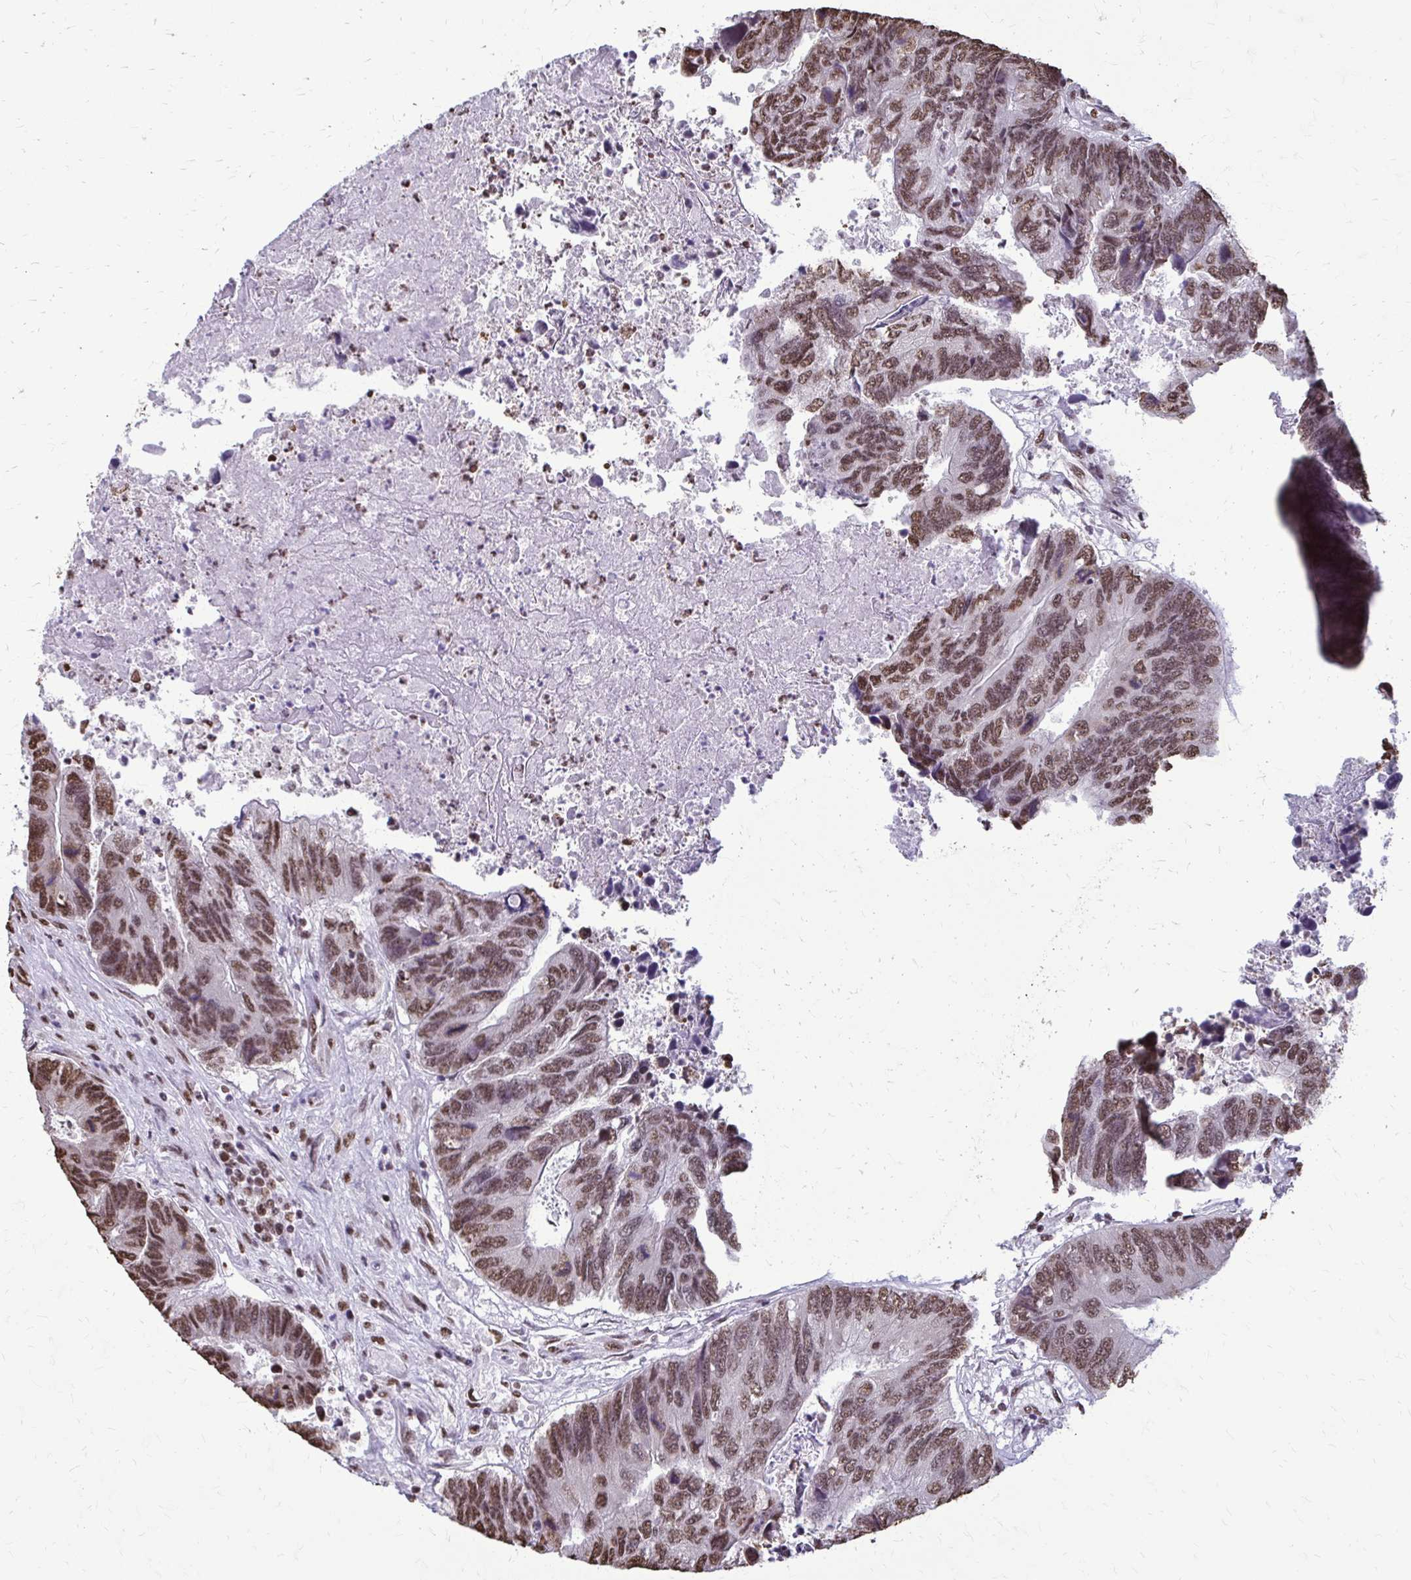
{"staining": {"intensity": "moderate", "quantity": ">75%", "location": "nuclear"}, "tissue": "colorectal cancer", "cell_type": "Tumor cells", "image_type": "cancer", "snomed": [{"axis": "morphology", "description": "Adenocarcinoma, NOS"}, {"axis": "topography", "description": "Colon"}], "caption": "Adenocarcinoma (colorectal) tissue exhibits moderate nuclear expression in about >75% of tumor cells, visualized by immunohistochemistry.", "gene": "SNRPA", "patient": {"sex": "female", "age": 67}}